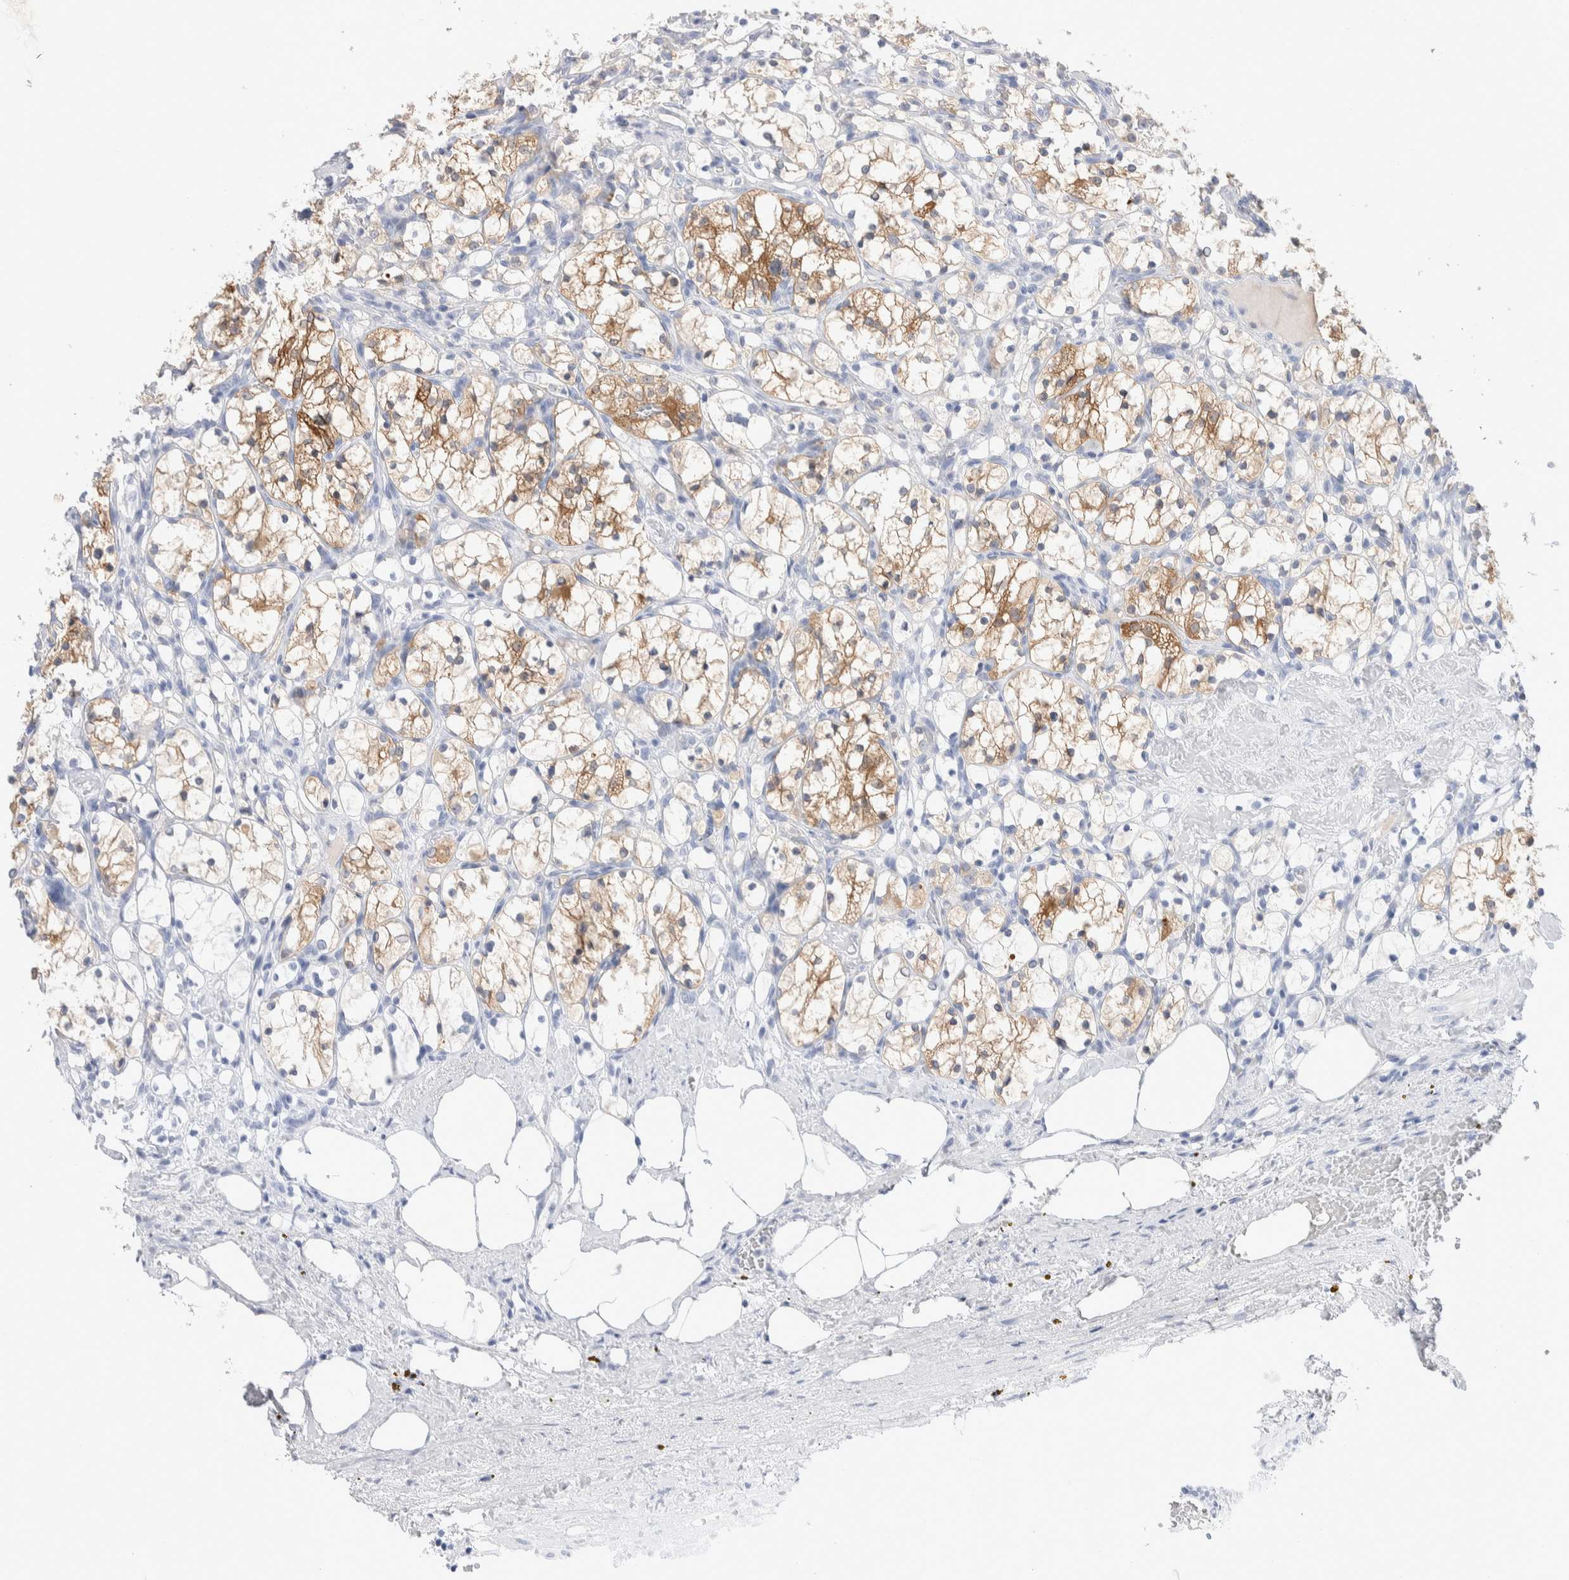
{"staining": {"intensity": "moderate", "quantity": "25%-75%", "location": "cytoplasmic/membranous"}, "tissue": "renal cancer", "cell_type": "Tumor cells", "image_type": "cancer", "snomed": [{"axis": "morphology", "description": "Adenocarcinoma, NOS"}, {"axis": "topography", "description": "Kidney"}], "caption": "Tumor cells demonstrate medium levels of moderate cytoplasmic/membranous staining in about 25%-75% of cells in renal cancer.", "gene": "GDA", "patient": {"sex": "female", "age": 69}}